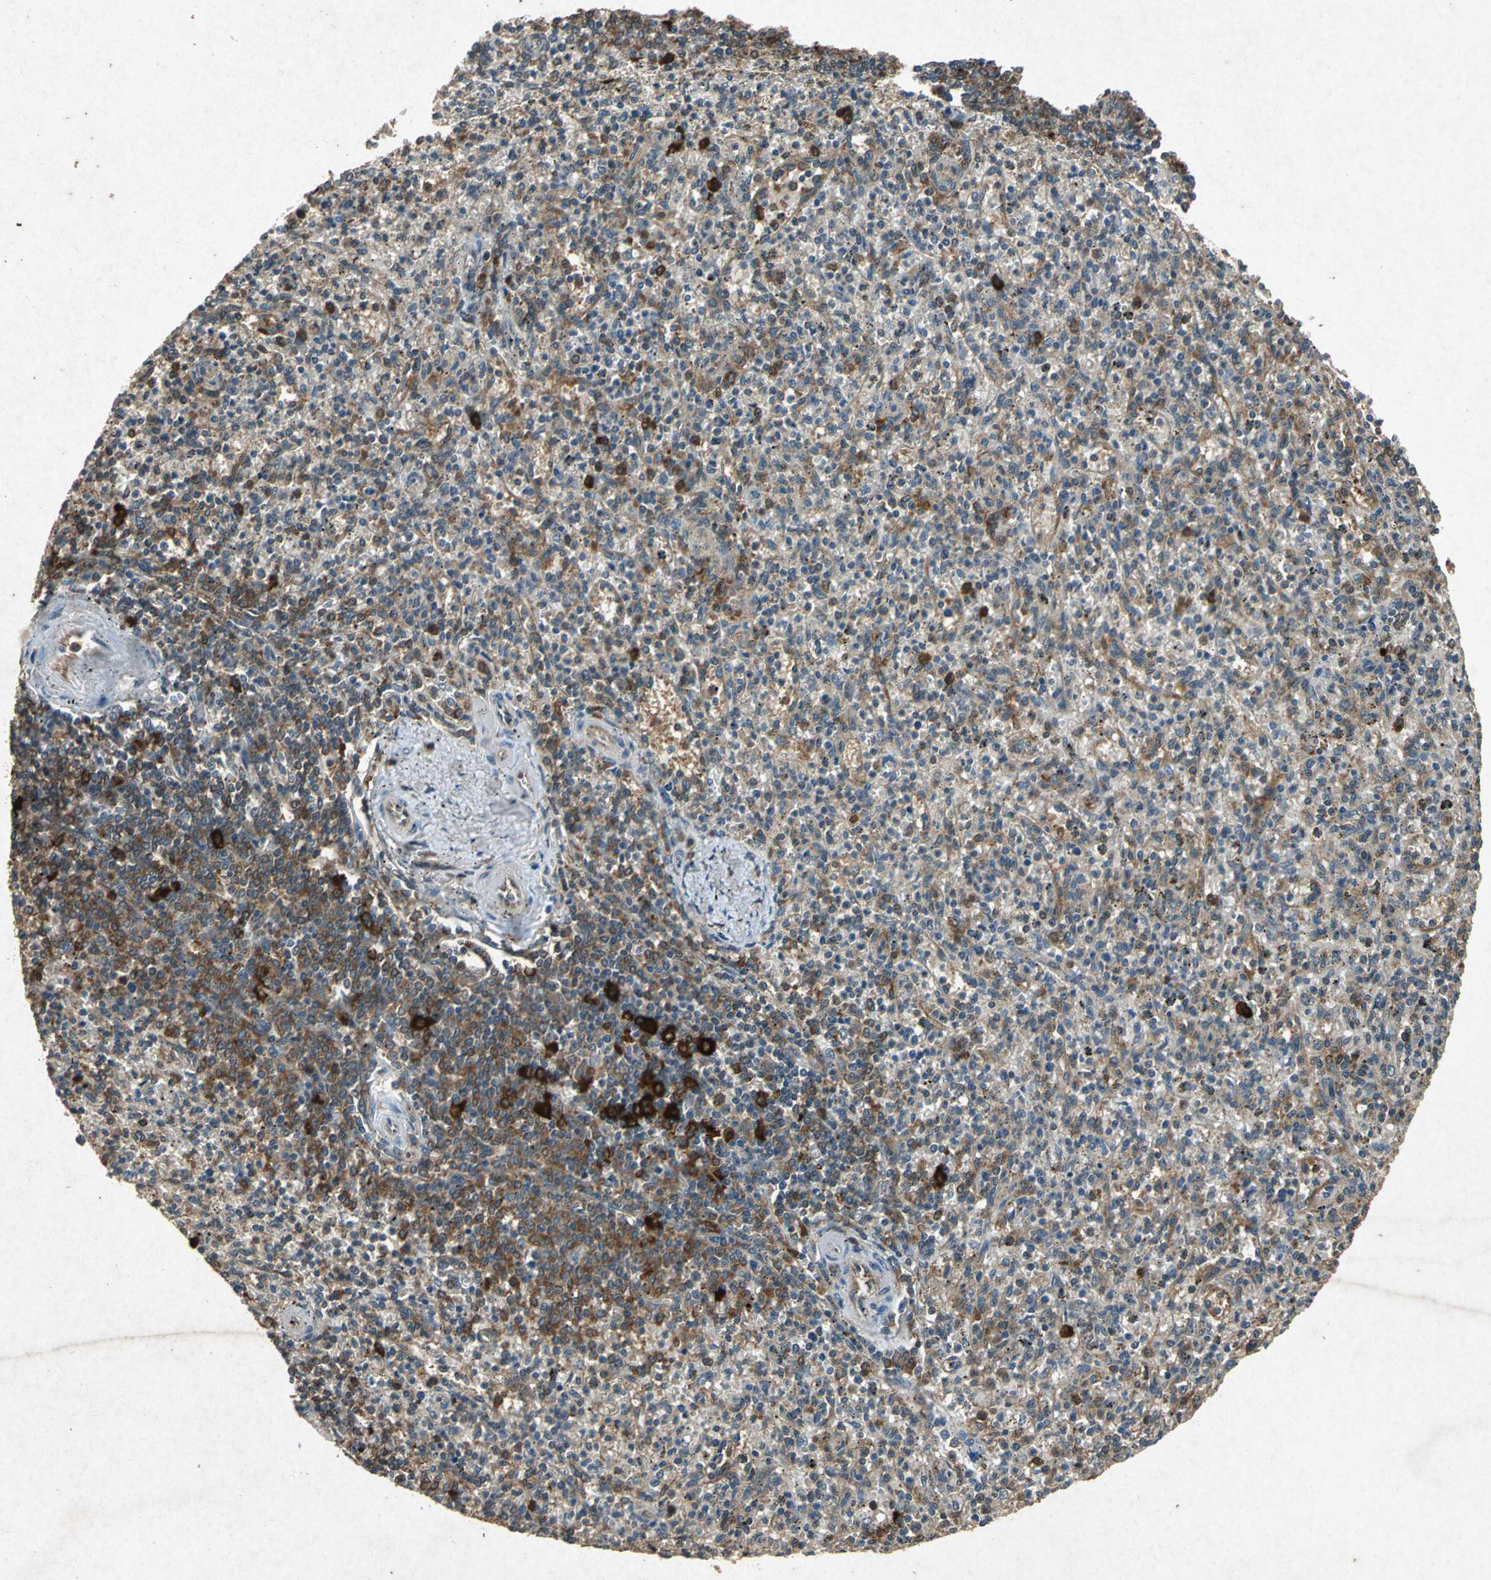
{"staining": {"intensity": "weak", "quantity": ">75%", "location": "cytoplasmic/membranous"}, "tissue": "spleen", "cell_type": "Cells in red pulp", "image_type": "normal", "snomed": [{"axis": "morphology", "description": "Normal tissue, NOS"}, {"axis": "topography", "description": "Spleen"}], "caption": "Spleen stained for a protein shows weak cytoplasmic/membranous positivity in cells in red pulp. (DAB IHC, brown staining for protein, blue staining for nuclei).", "gene": "HSP90AB1", "patient": {"sex": "male", "age": 72}}